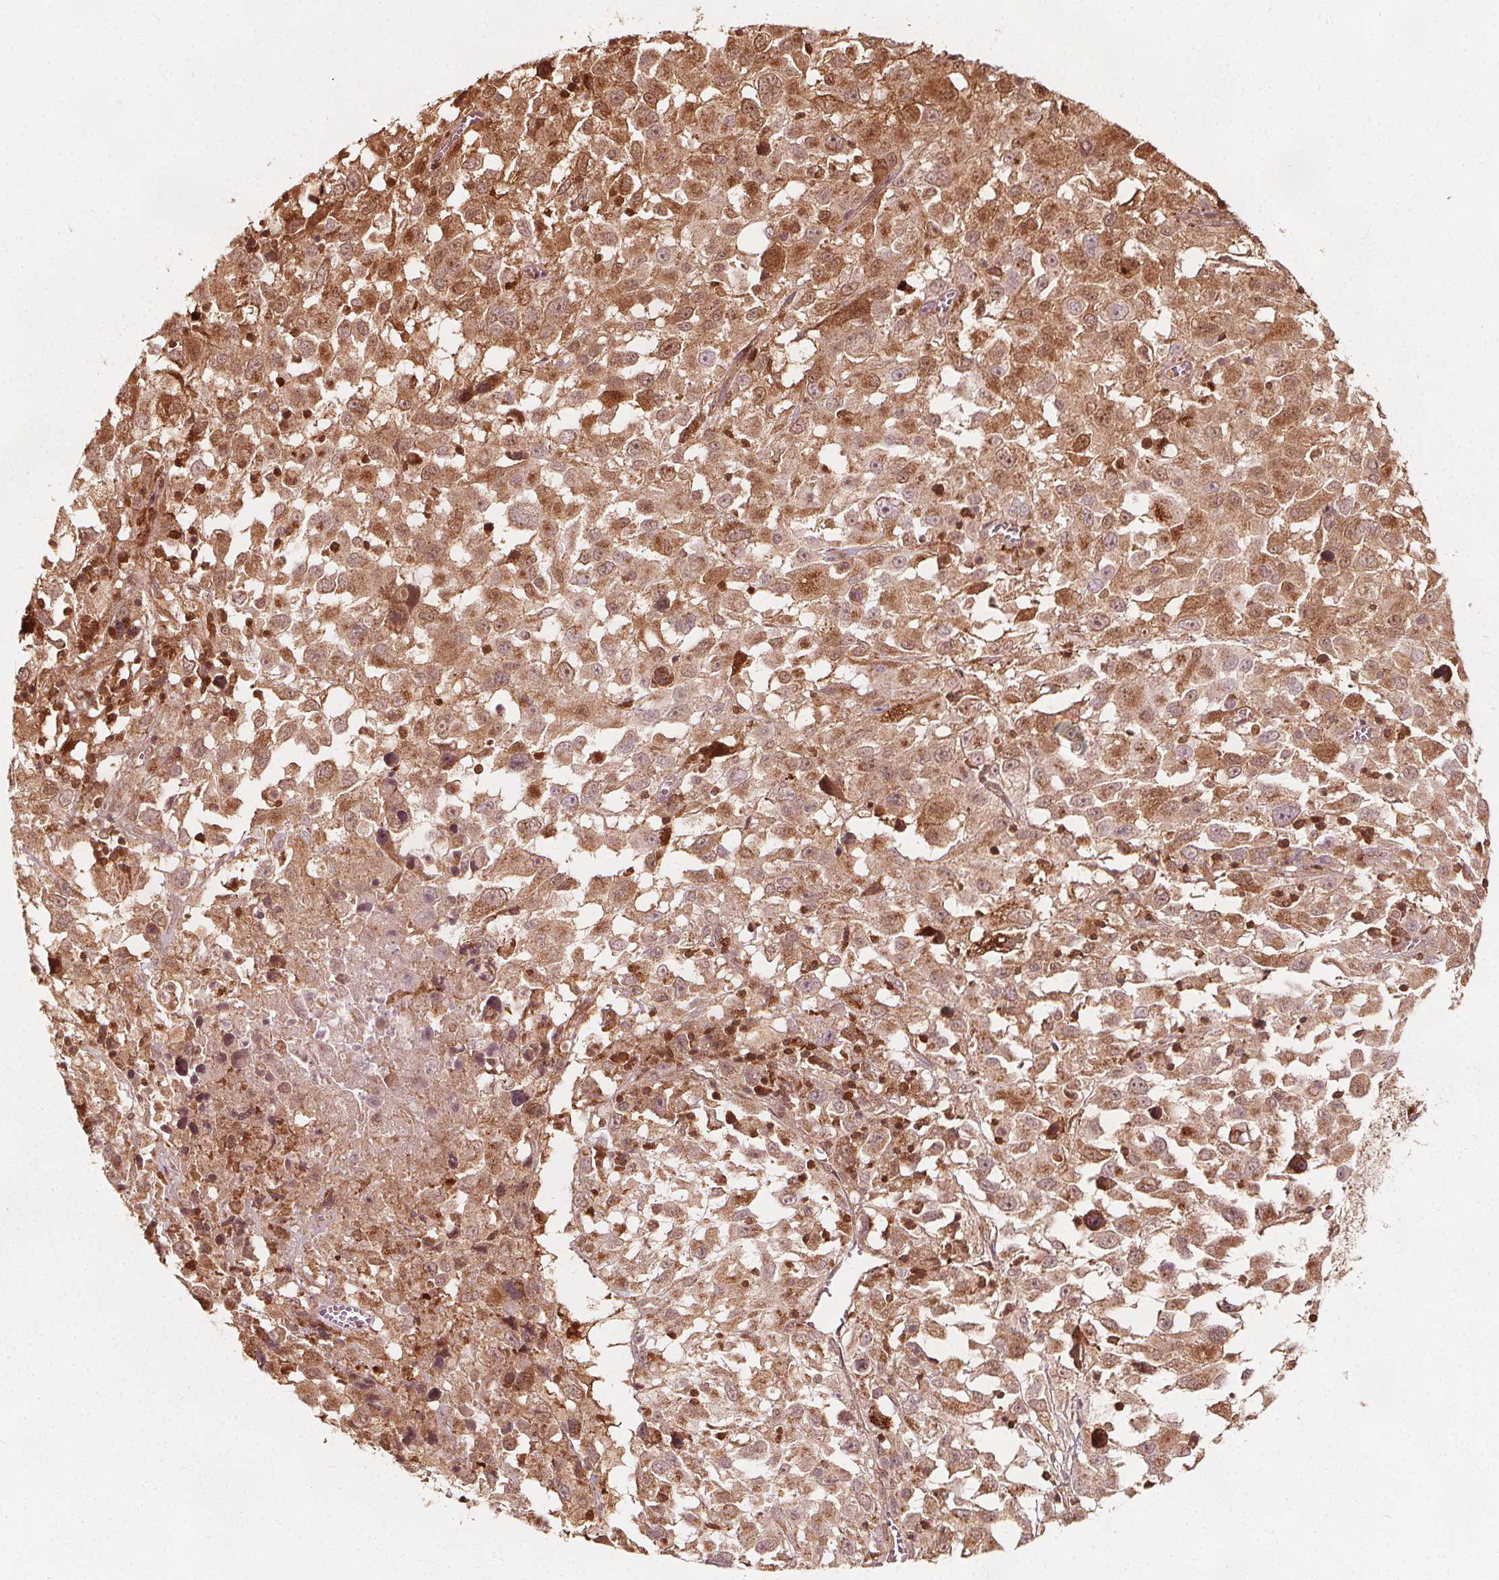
{"staining": {"intensity": "moderate", "quantity": ">75%", "location": "cytoplasmic/membranous"}, "tissue": "melanoma", "cell_type": "Tumor cells", "image_type": "cancer", "snomed": [{"axis": "morphology", "description": "Malignant melanoma, Metastatic site"}, {"axis": "topography", "description": "Soft tissue"}], "caption": "An IHC photomicrograph of neoplastic tissue is shown. Protein staining in brown highlights moderate cytoplasmic/membranous positivity in melanoma within tumor cells.", "gene": "AIP", "patient": {"sex": "male", "age": 50}}